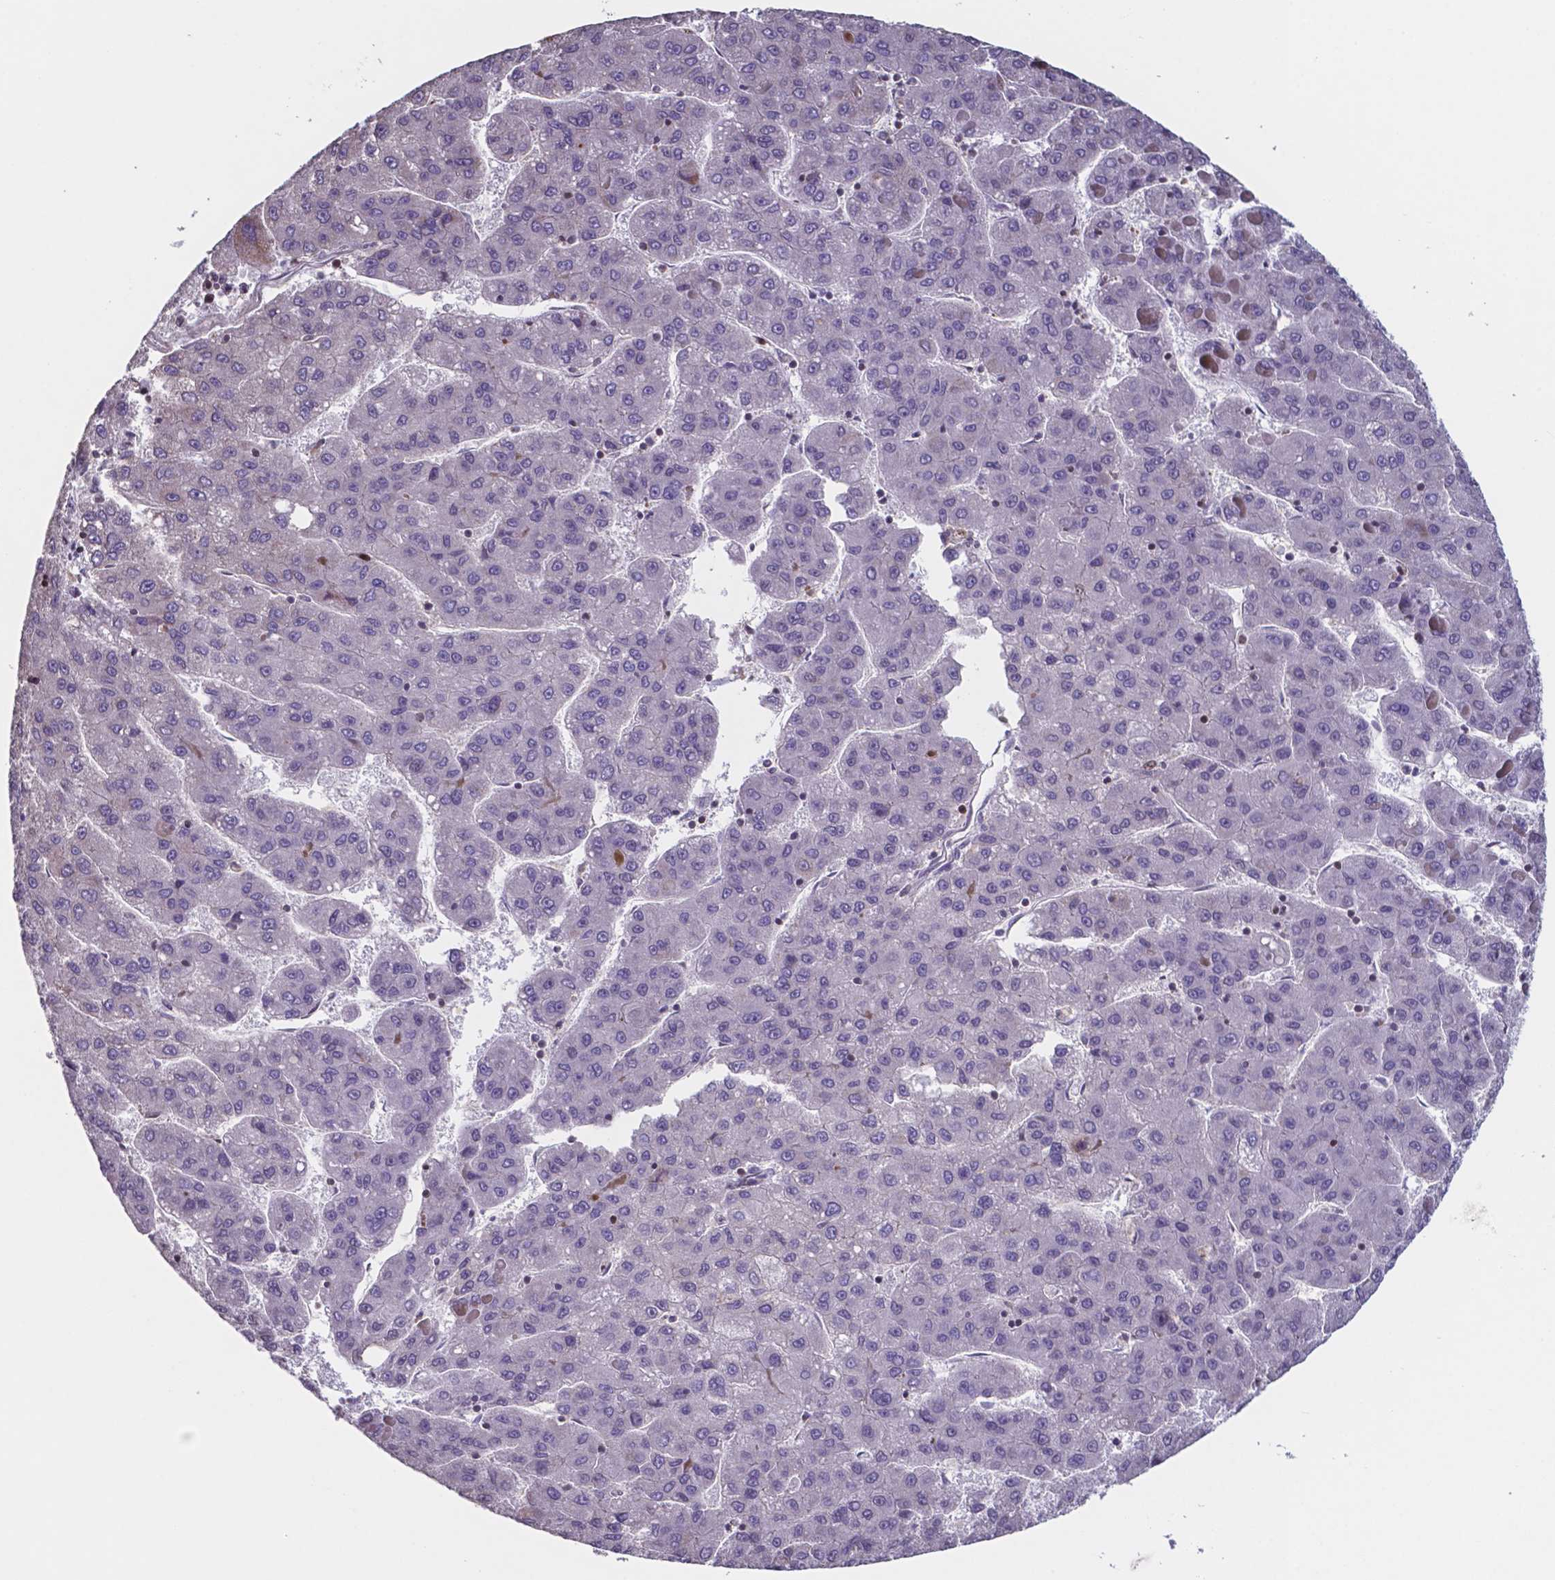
{"staining": {"intensity": "negative", "quantity": "none", "location": "none"}, "tissue": "liver cancer", "cell_type": "Tumor cells", "image_type": "cancer", "snomed": [{"axis": "morphology", "description": "Carcinoma, Hepatocellular, NOS"}, {"axis": "topography", "description": "Liver"}], "caption": "Photomicrograph shows no protein positivity in tumor cells of hepatocellular carcinoma (liver) tissue.", "gene": "MLC1", "patient": {"sex": "female", "age": 82}}